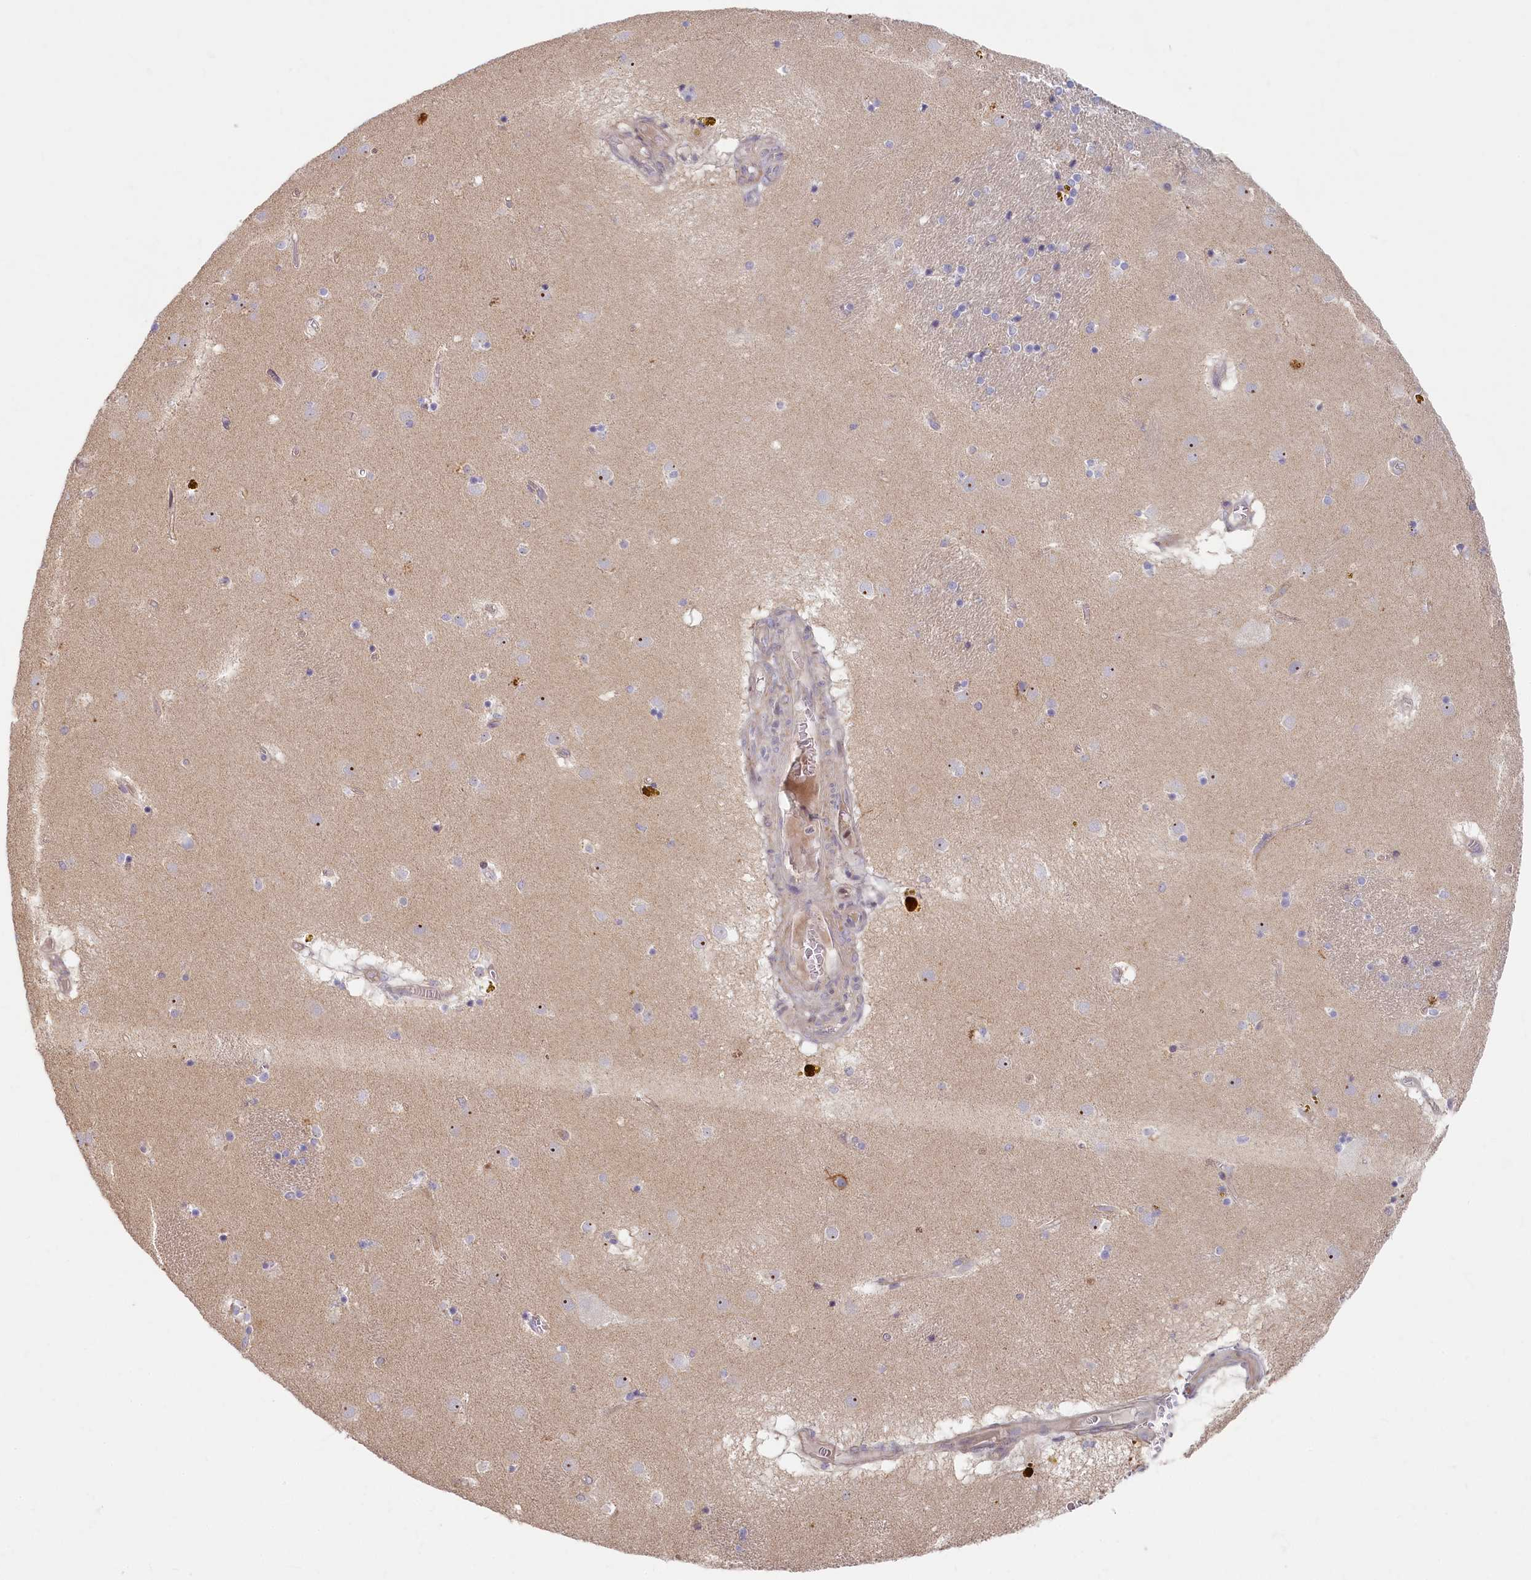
{"staining": {"intensity": "negative", "quantity": "none", "location": "none"}, "tissue": "caudate", "cell_type": "Glial cells", "image_type": "normal", "snomed": [{"axis": "morphology", "description": "Normal tissue, NOS"}, {"axis": "topography", "description": "Lateral ventricle wall"}], "caption": "High magnification brightfield microscopy of normal caudate stained with DAB (brown) and counterstained with hematoxylin (blue): glial cells show no significant staining. (IHC, brightfield microscopy, high magnification).", "gene": "INTS4", "patient": {"sex": "male", "age": 70}}